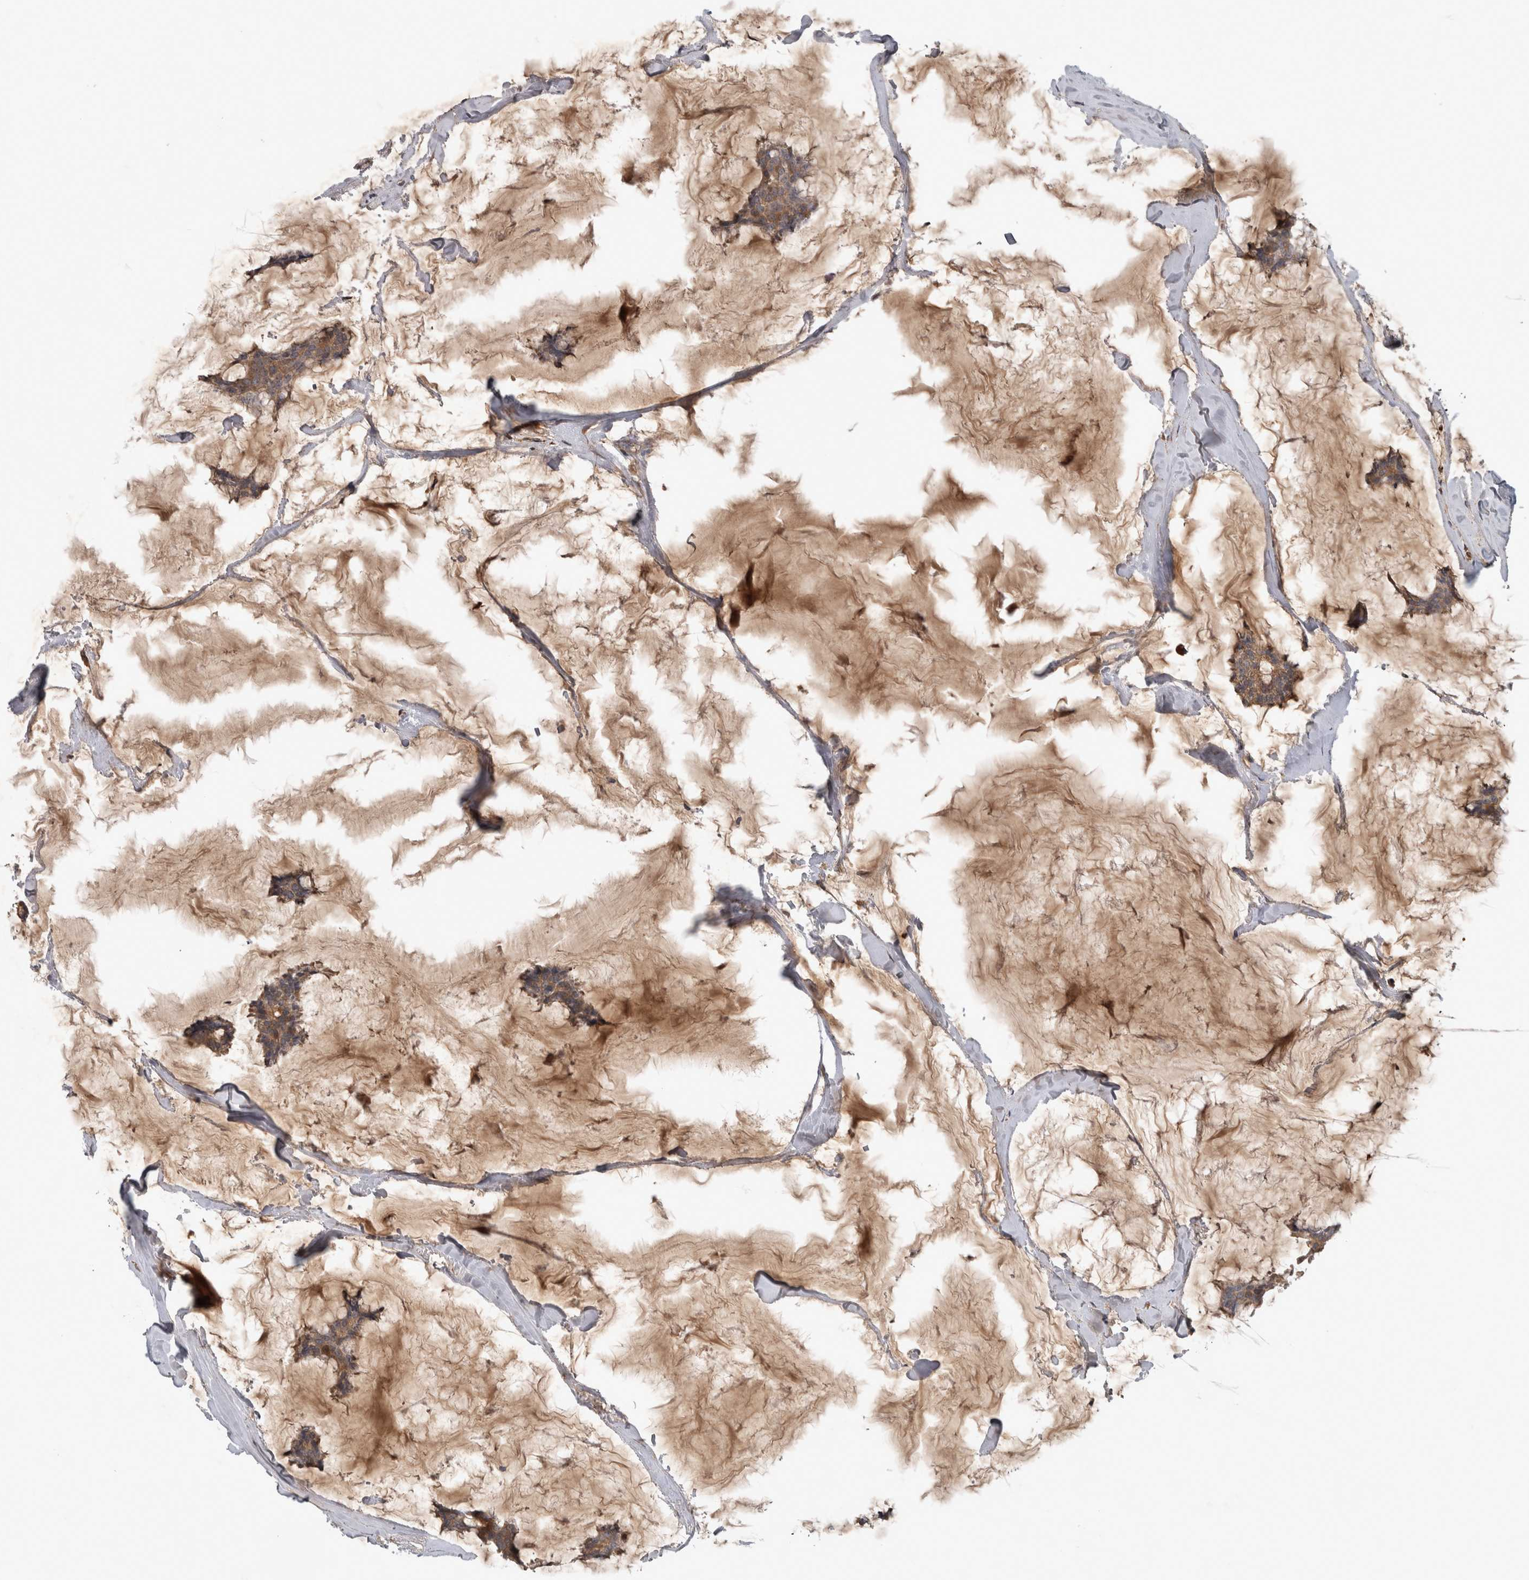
{"staining": {"intensity": "moderate", "quantity": ">75%", "location": "cytoplasmic/membranous"}, "tissue": "breast cancer", "cell_type": "Tumor cells", "image_type": "cancer", "snomed": [{"axis": "morphology", "description": "Duct carcinoma"}, {"axis": "topography", "description": "Breast"}], "caption": "Brown immunohistochemical staining in human intraductal carcinoma (breast) displays moderate cytoplasmic/membranous positivity in approximately >75% of tumor cells.", "gene": "TRMT61B", "patient": {"sex": "female", "age": 93}}